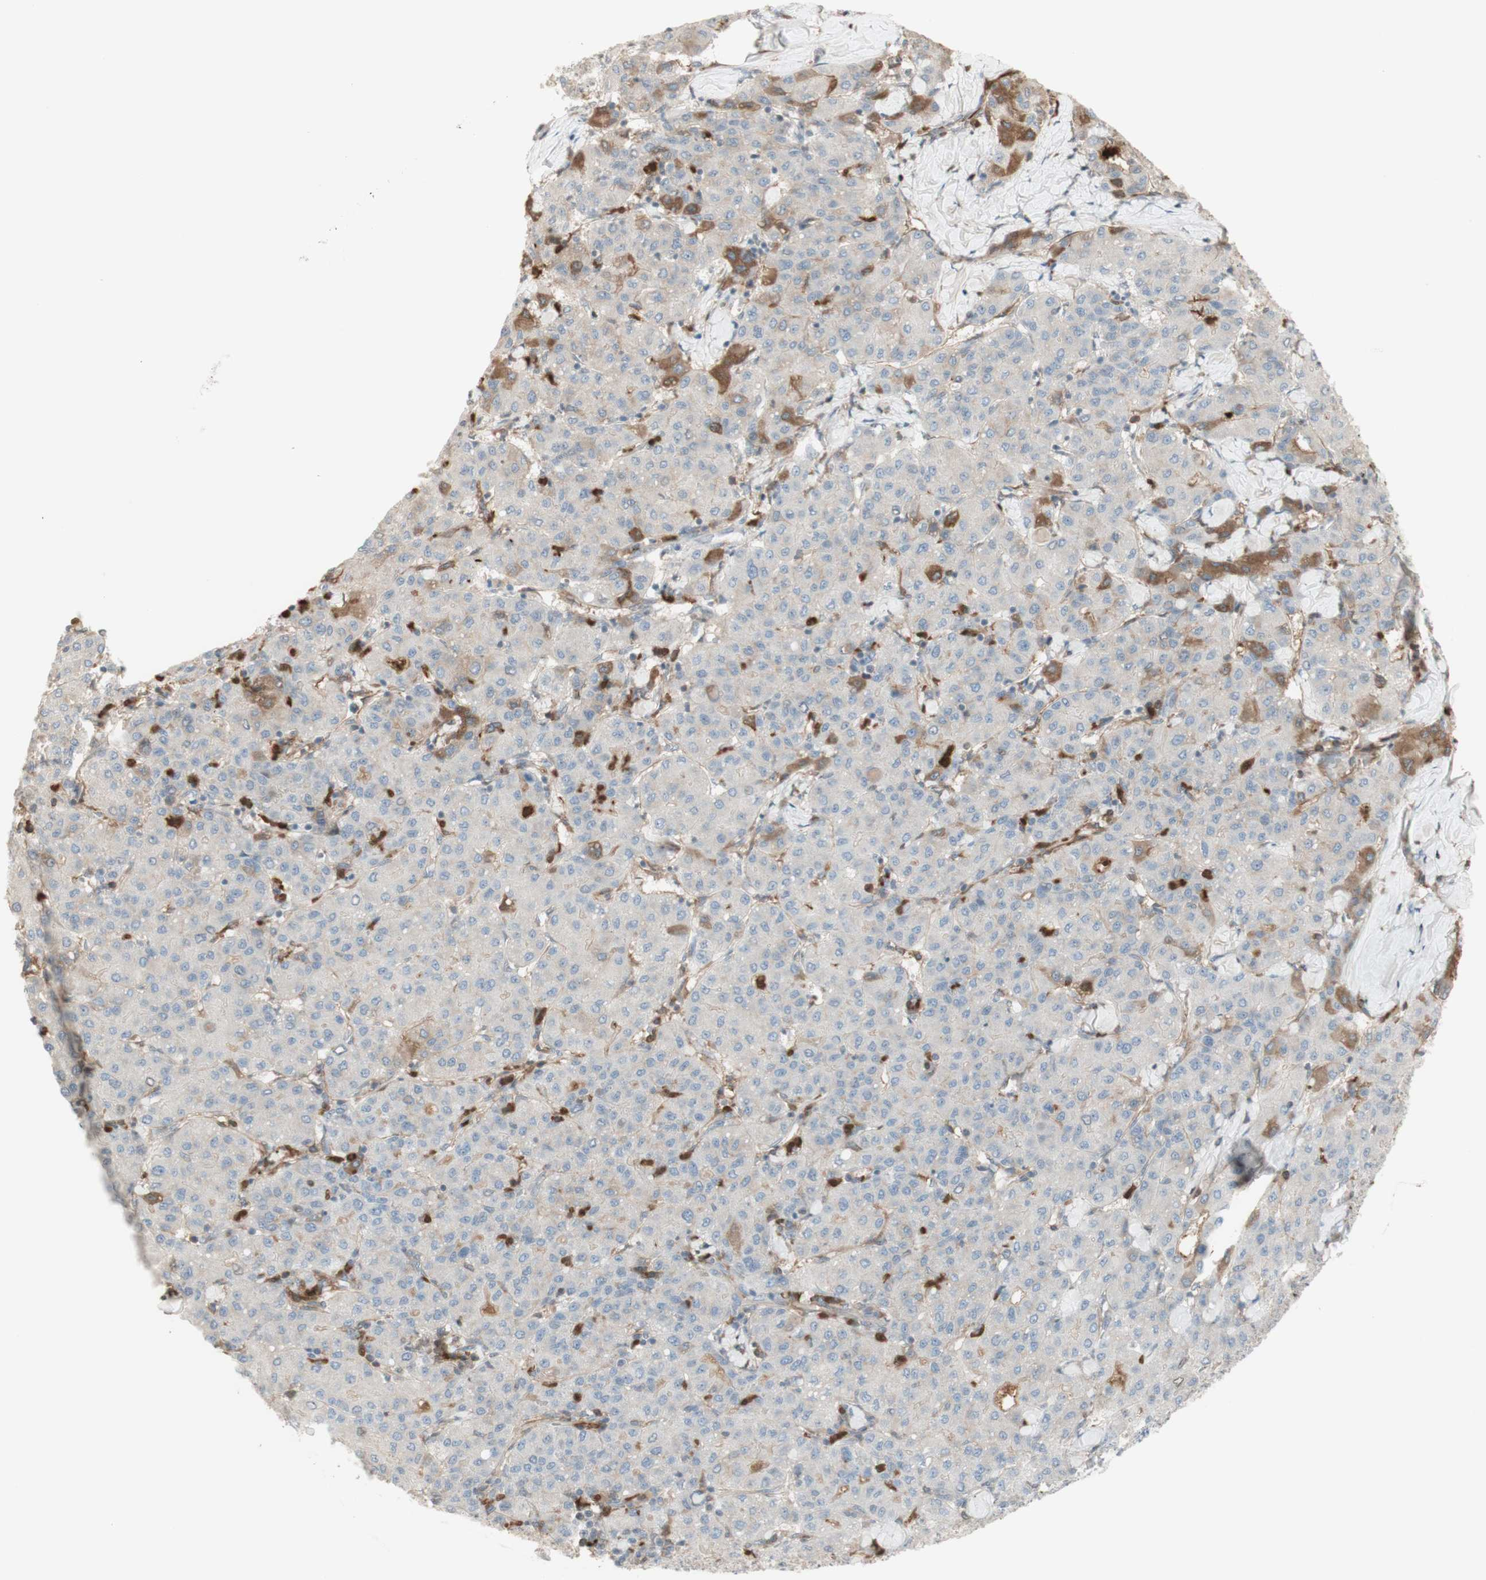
{"staining": {"intensity": "negative", "quantity": "none", "location": "none"}, "tissue": "liver cancer", "cell_type": "Tumor cells", "image_type": "cancer", "snomed": [{"axis": "morphology", "description": "Carcinoma, Hepatocellular, NOS"}, {"axis": "topography", "description": "Liver"}], "caption": "A high-resolution histopathology image shows immunohistochemistry staining of liver cancer (hepatocellular carcinoma), which demonstrates no significant positivity in tumor cells.", "gene": "NID1", "patient": {"sex": "male", "age": 65}}